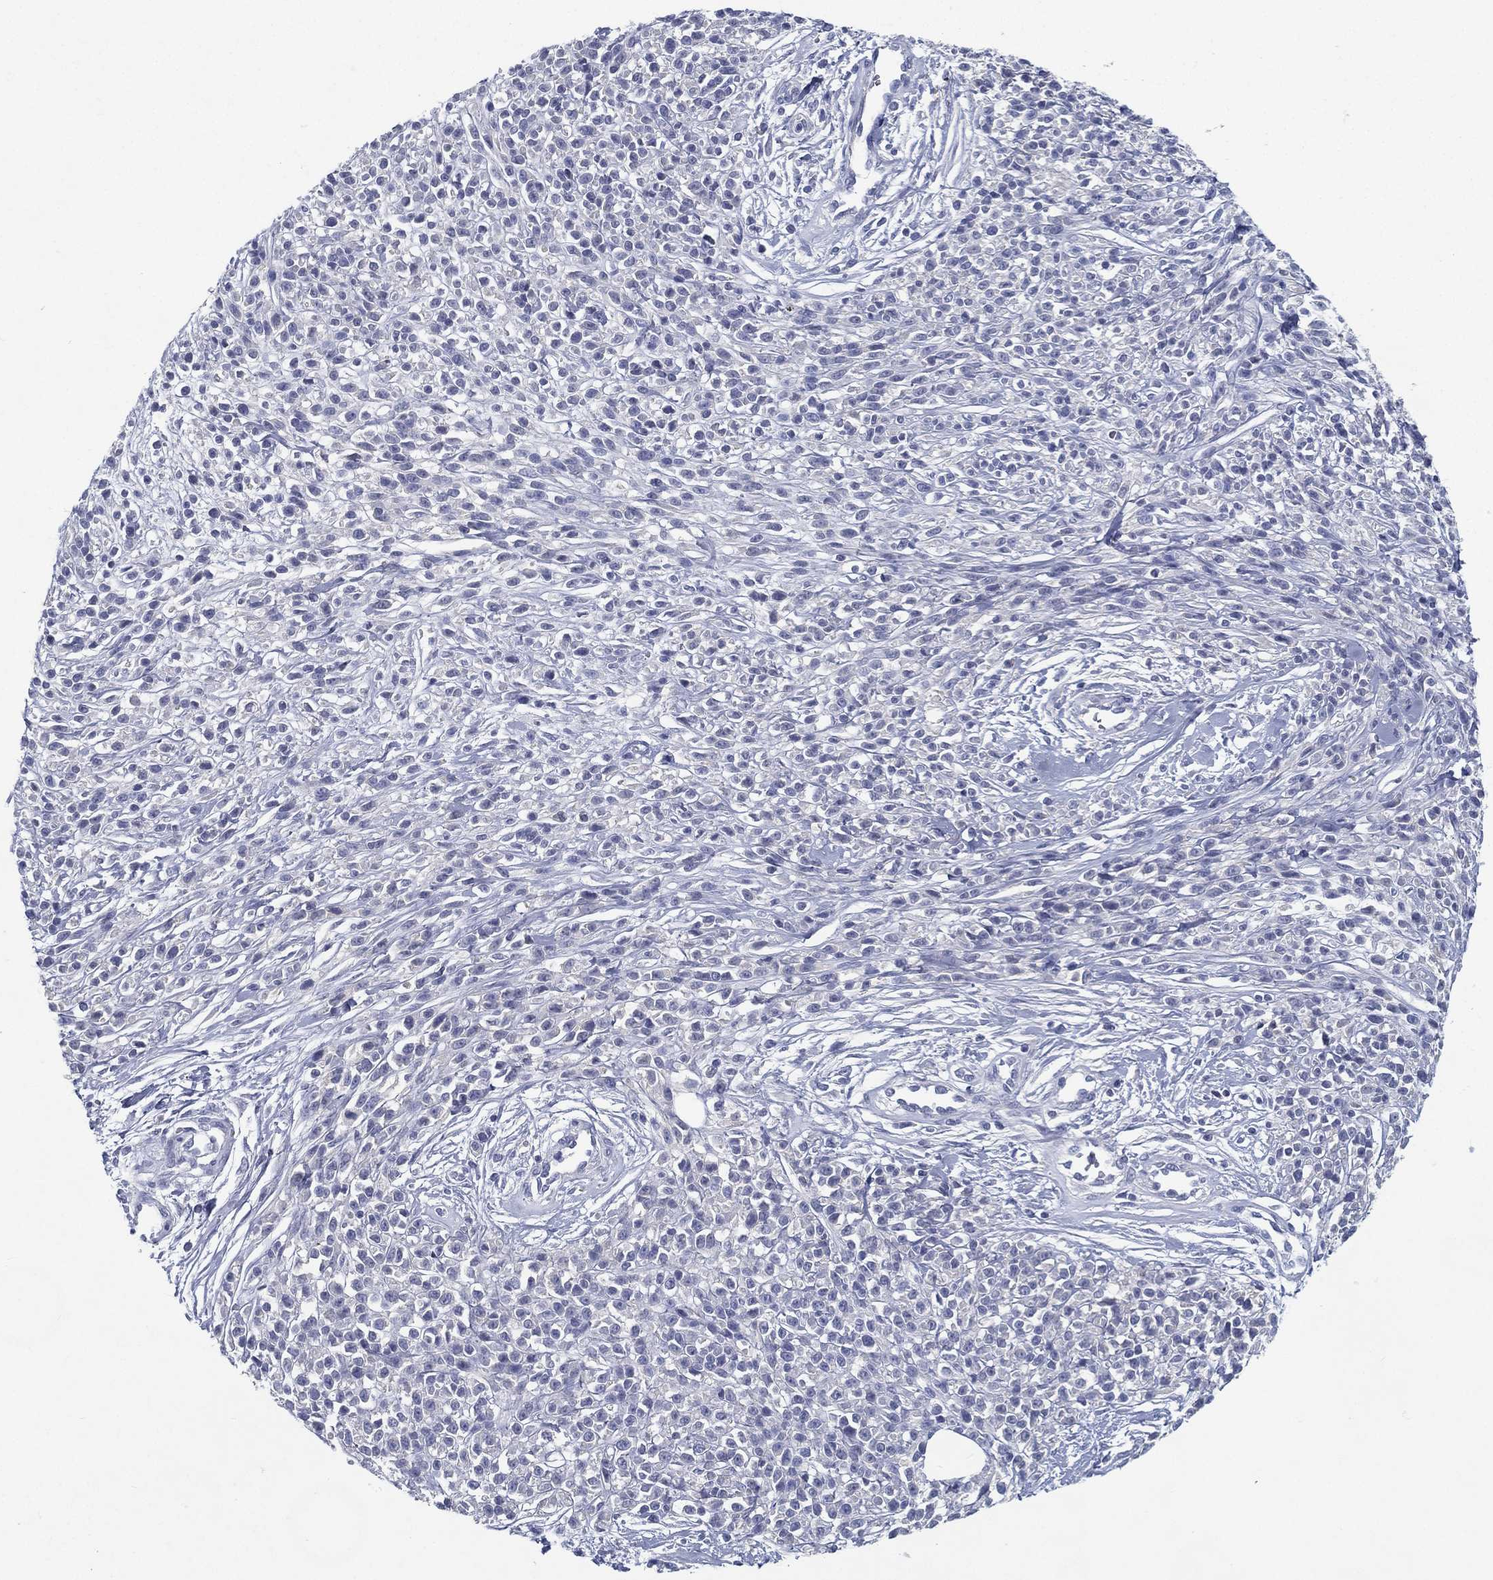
{"staining": {"intensity": "negative", "quantity": "none", "location": "none"}, "tissue": "melanoma", "cell_type": "Tumor cells", "image_type": "cancer", "snomed": [{"axis": "morphology", "description": "Malignant melanoma, NOS"}, {"axis": "topography", "description": "Skin"}, {"axis": "topography", "description": "Skin of trunk"}], "caption": "Immunohistochemistry (IHC) micrograph of human malignant melanoma stained for a protein (brown), which exhibits no staining in tumor cells.", "gene": "RGS13", "patient": {"sex": "male", "age": 74}}